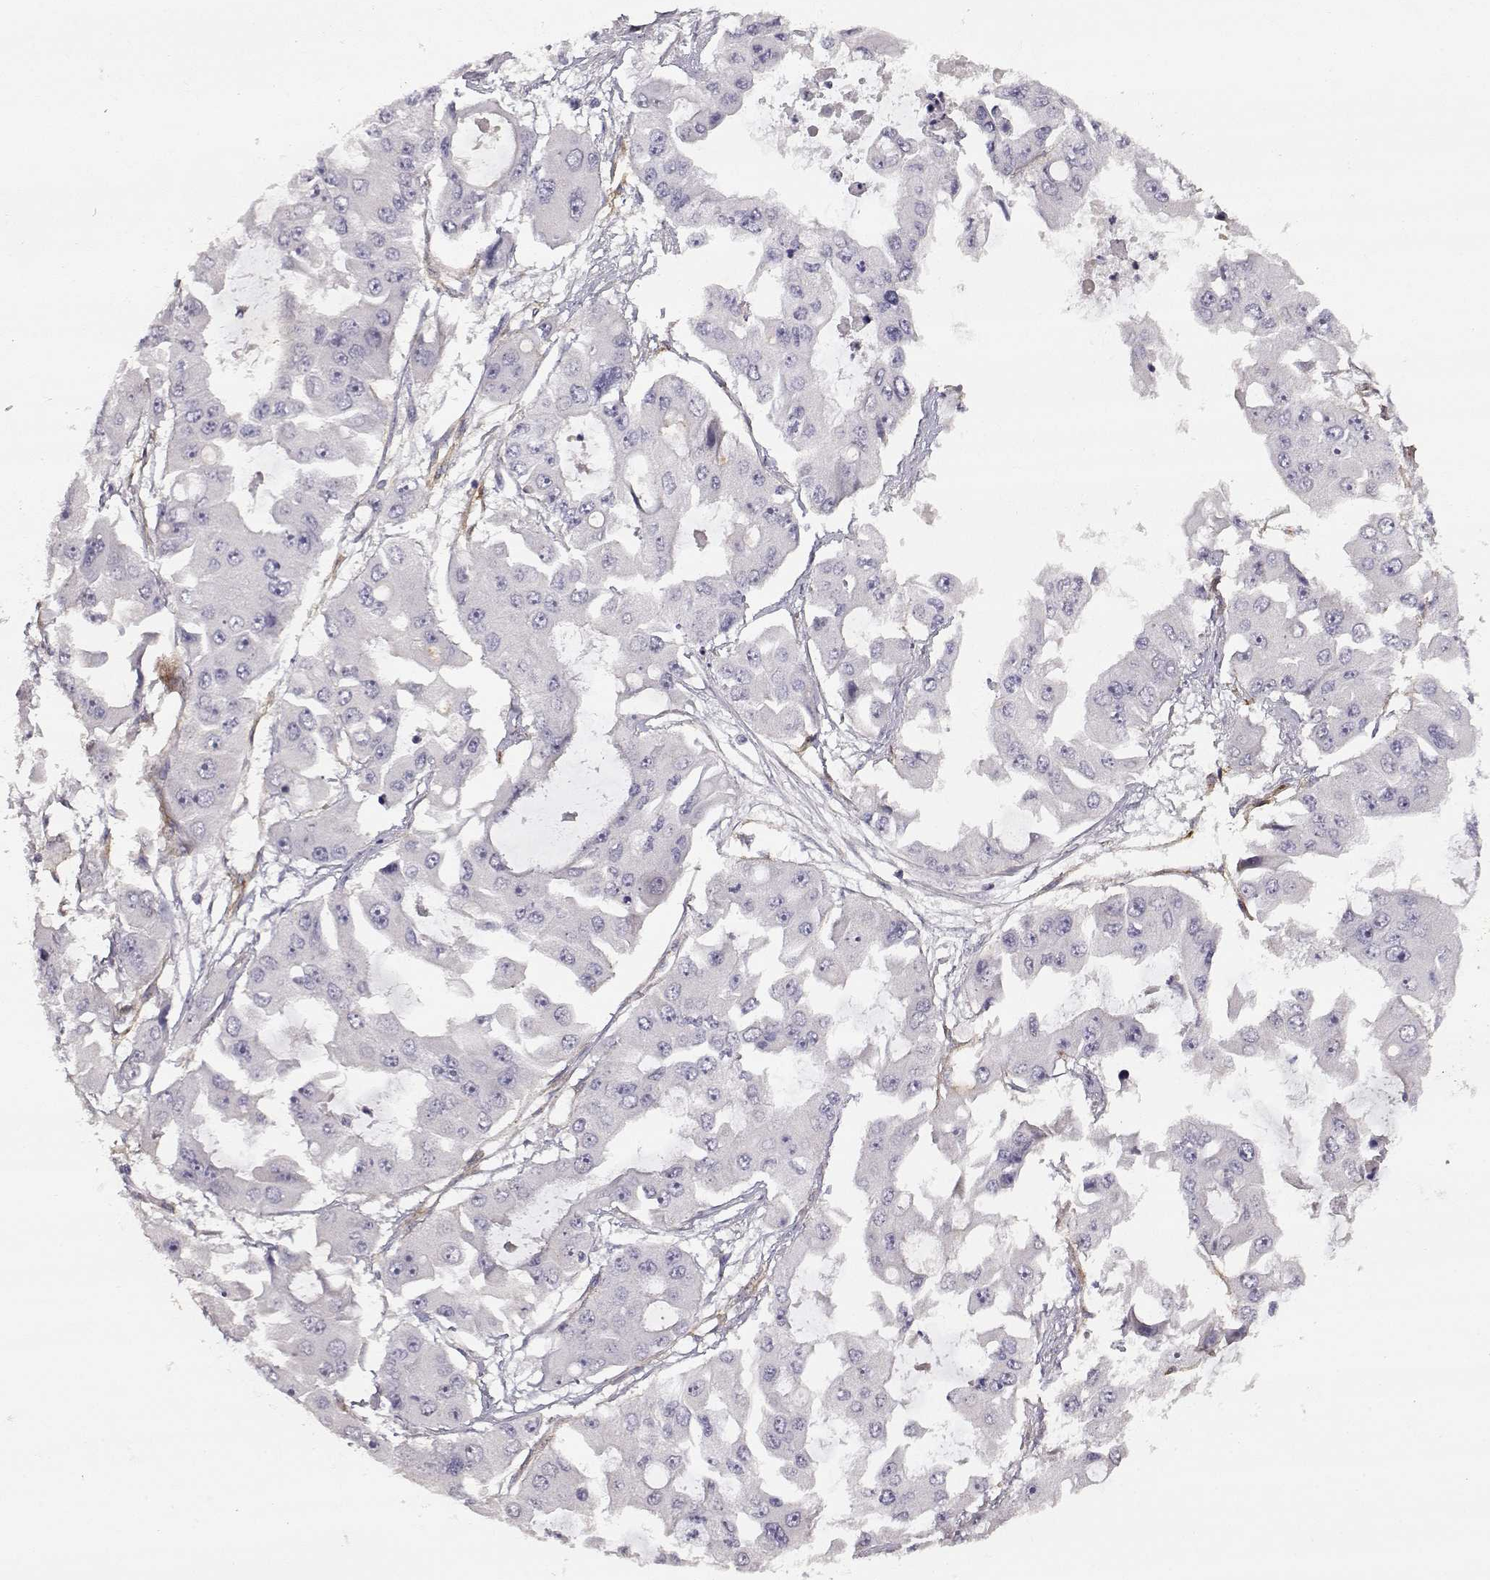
{"staining": {"intensity": "negative", "quantity": "none", "location": "none"}, "tissue": "ovarian cancer", "cell_type": "Tumor cells", "image_type": "cancer", "snomed": [{"axis": "morphology", "description": "Cystadenocarcinoma, serous, NOS"}, {"axis": "topography", "description": "Ovary"}], "caption": "Immunohistochemistry photomicrograph of human ovarian serous cystadenocarcinoma stained for a protein (brown), which reveals no expression in tumor cells.", "gene": "LAMC1", "patient": {"sex": "female", "age": 56}}